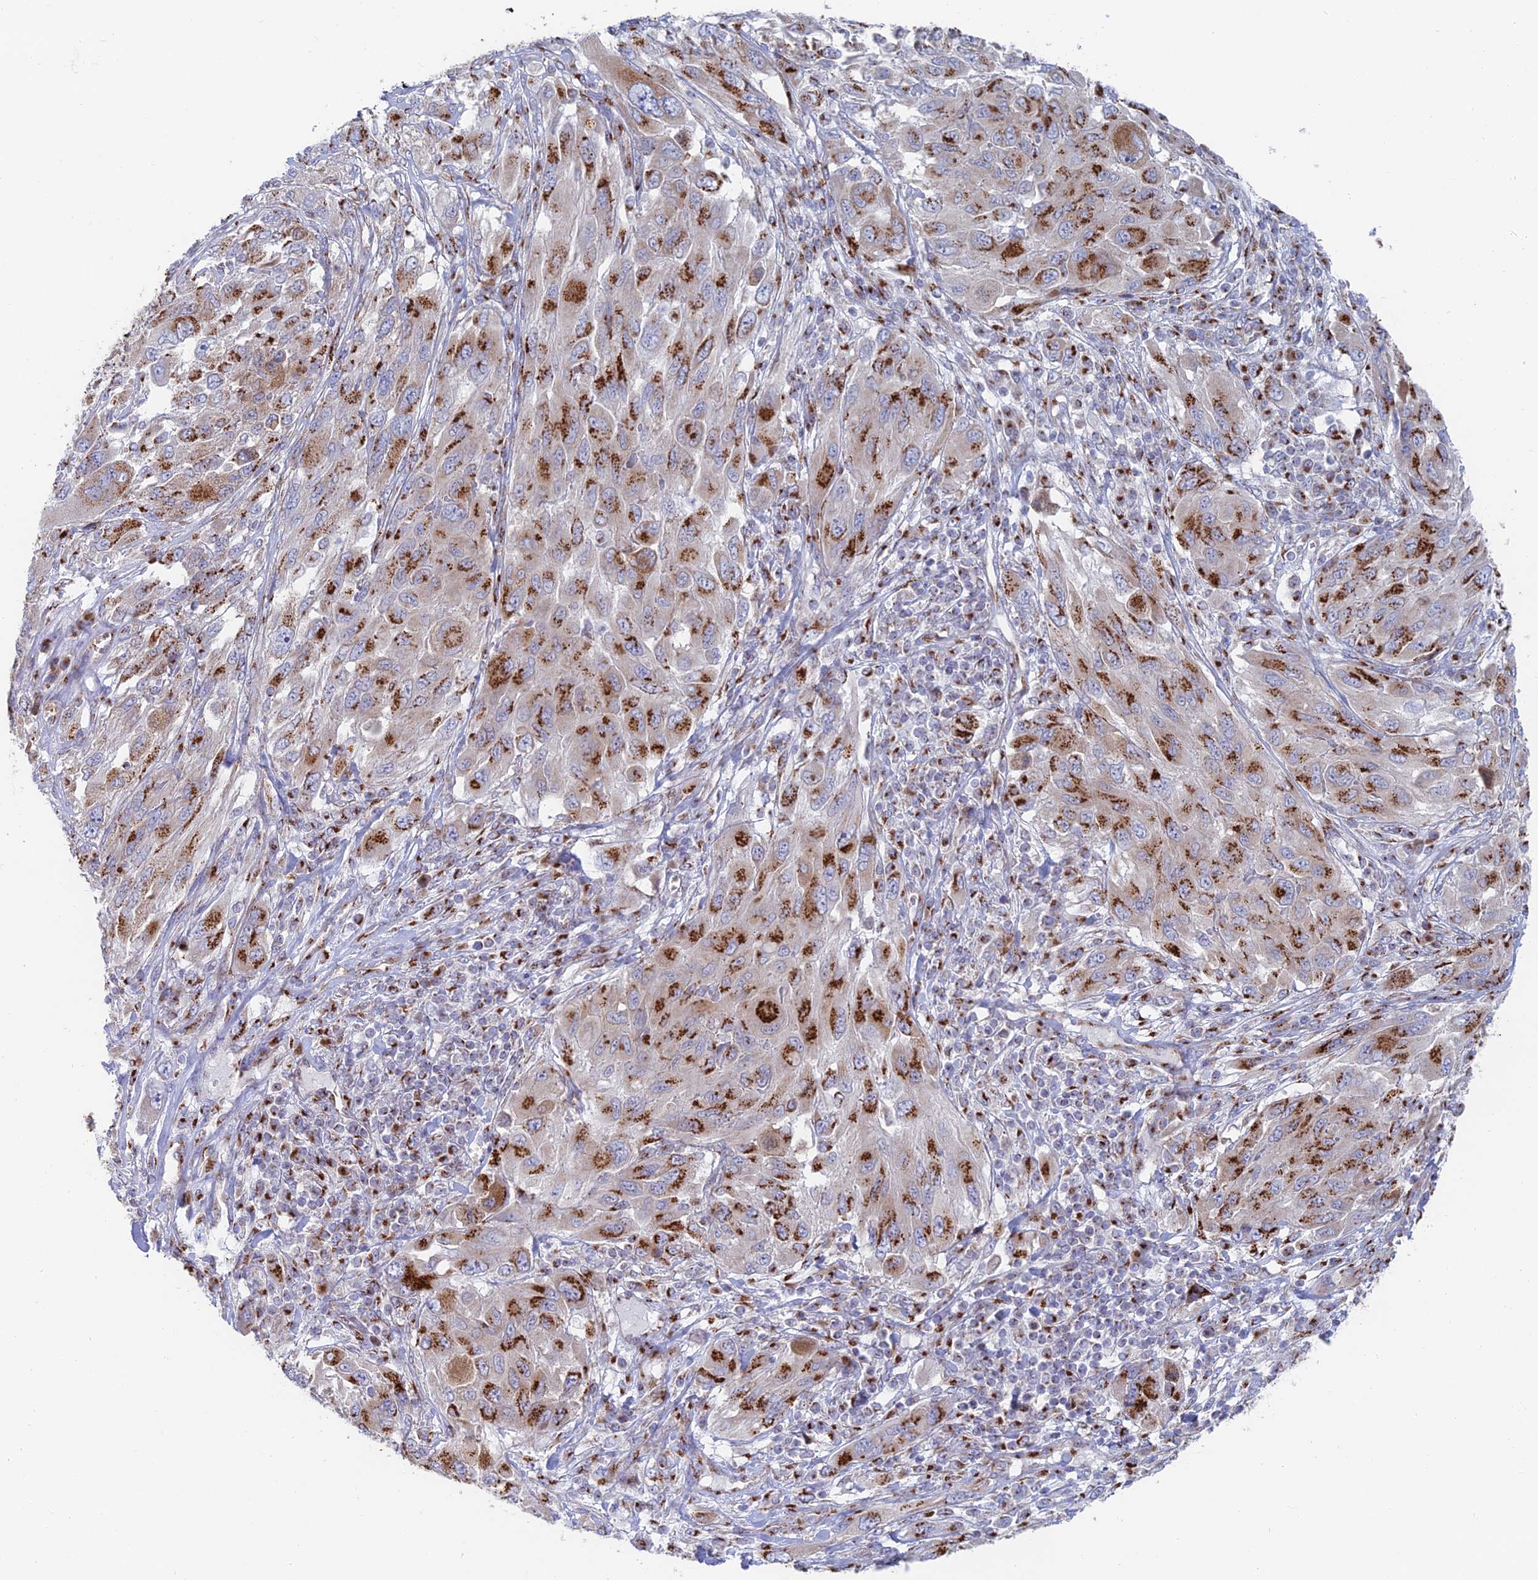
{"staining": {"intensity": "strong", "quantity": ">75%", "location": "cytoplasmic/membranous"}, "tissue": "melanoma", "cell_type": "Tumor cells", "image_type": "cancer", "snomed": [{"axis": "morphology", "description": "Malignant melanoma, NOS"}, {"axis": "topography", "description": "Skin"}], "caption": "Malignant melanoma stained for a protein reveals strong cytoplasmic/membranous positivity in tumor cells. The protein is stained brown, and the nuclei are stained in blue (DAB (3,3'-diaminobenzidine) IHC with brightfield microscopy, high magnification).", "gene": "HS2ST1", "patient": {"sex": "female", "age": 91}}